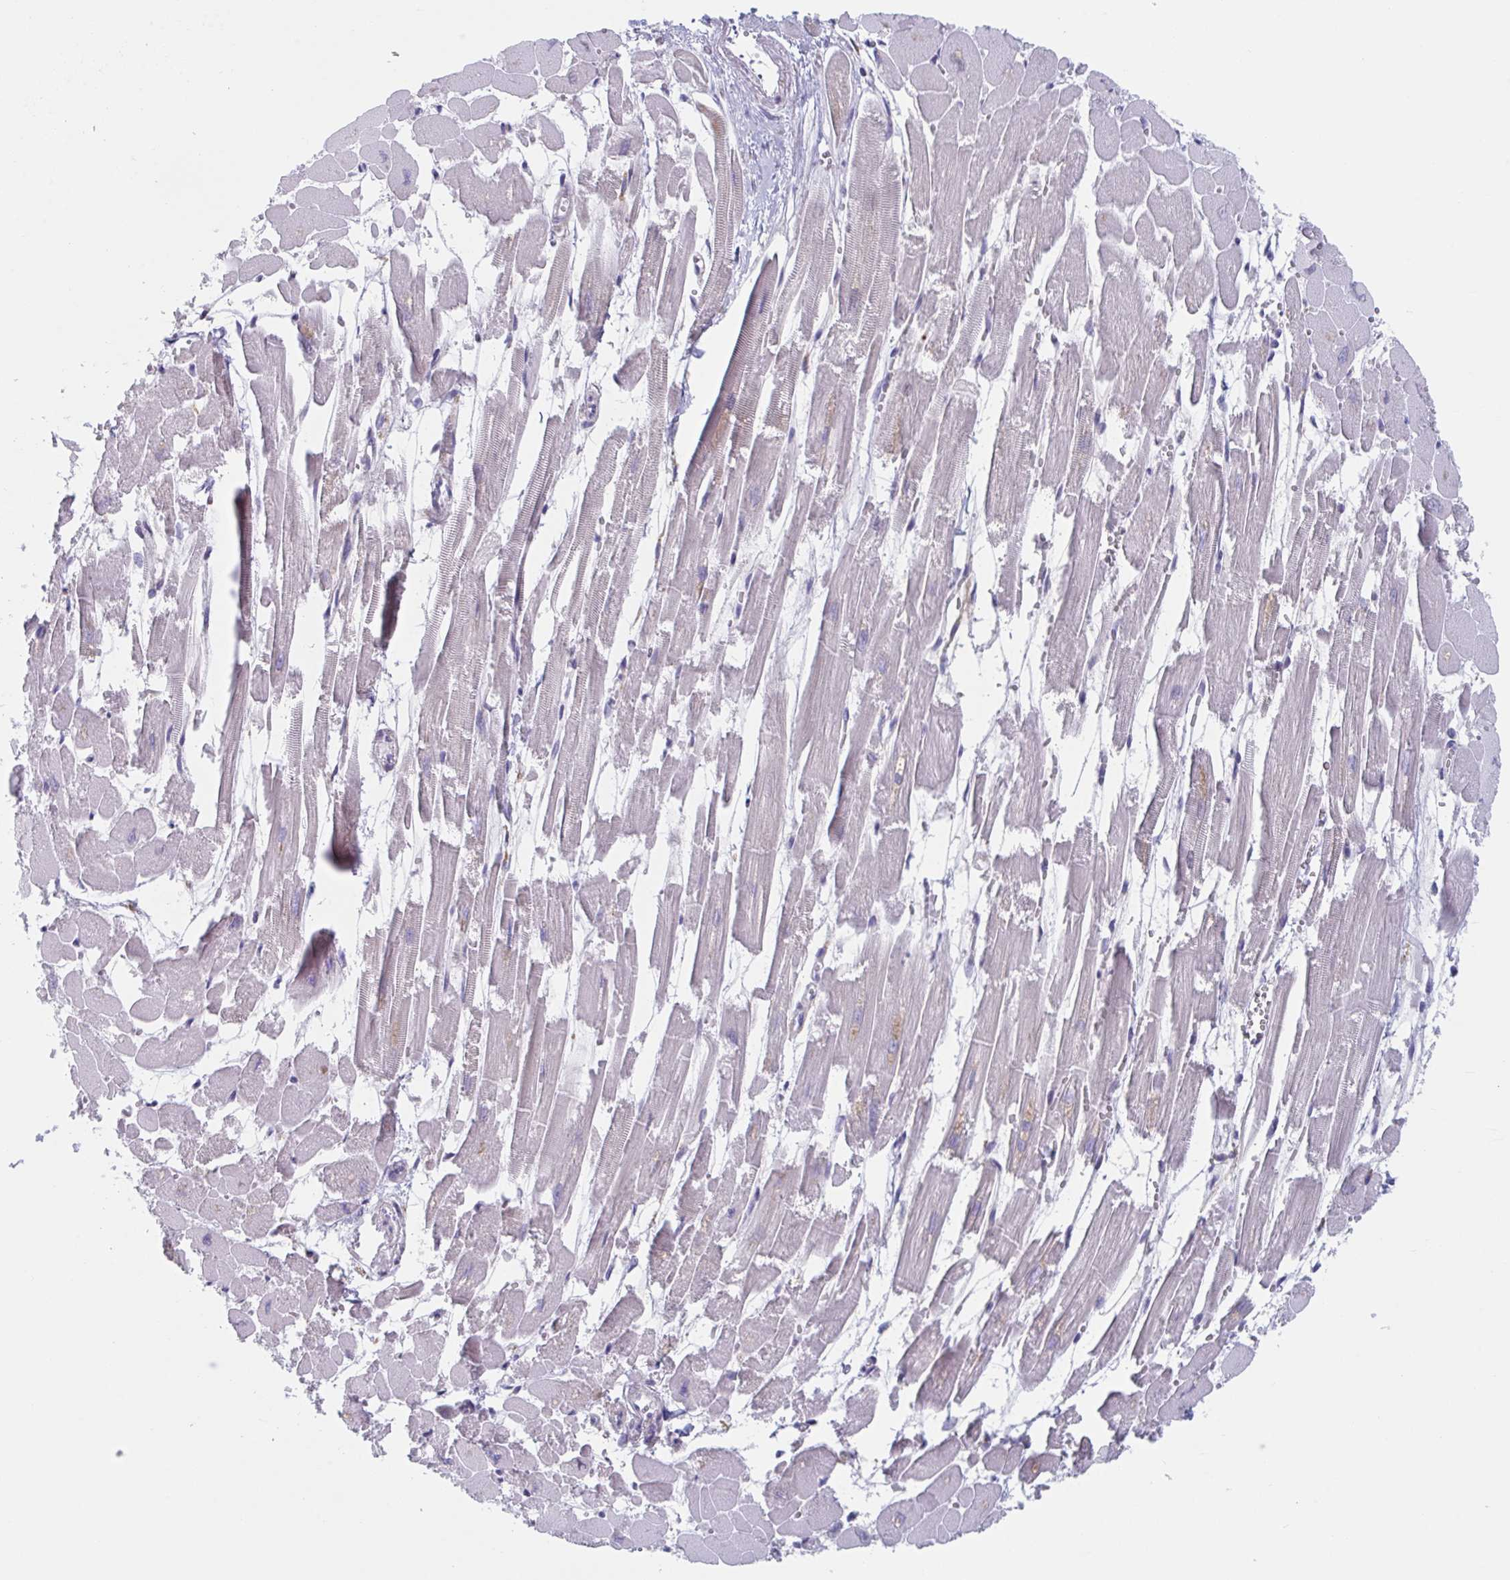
{"staining": {"intensity": "weak", "quantity": "<25%", "location": "cytoplasmic/membranous"}, "tissue": "heart muscle", "cell_type": "Cardiomyocytes", "image_type": "normal", "snomed": [{"axis": "morphology", "description": "Normal tissue, NOS"}, {"axis": "topography", "description": "Heart"}], "caption": "Immunohistochemistry (IHC) image of normal human heart muscle stained for a protein (brown), which shows no expression in cardiomyocytes.", "gene": "NIPSNAP1", "patient": {"sex": "female", "age": 52}}